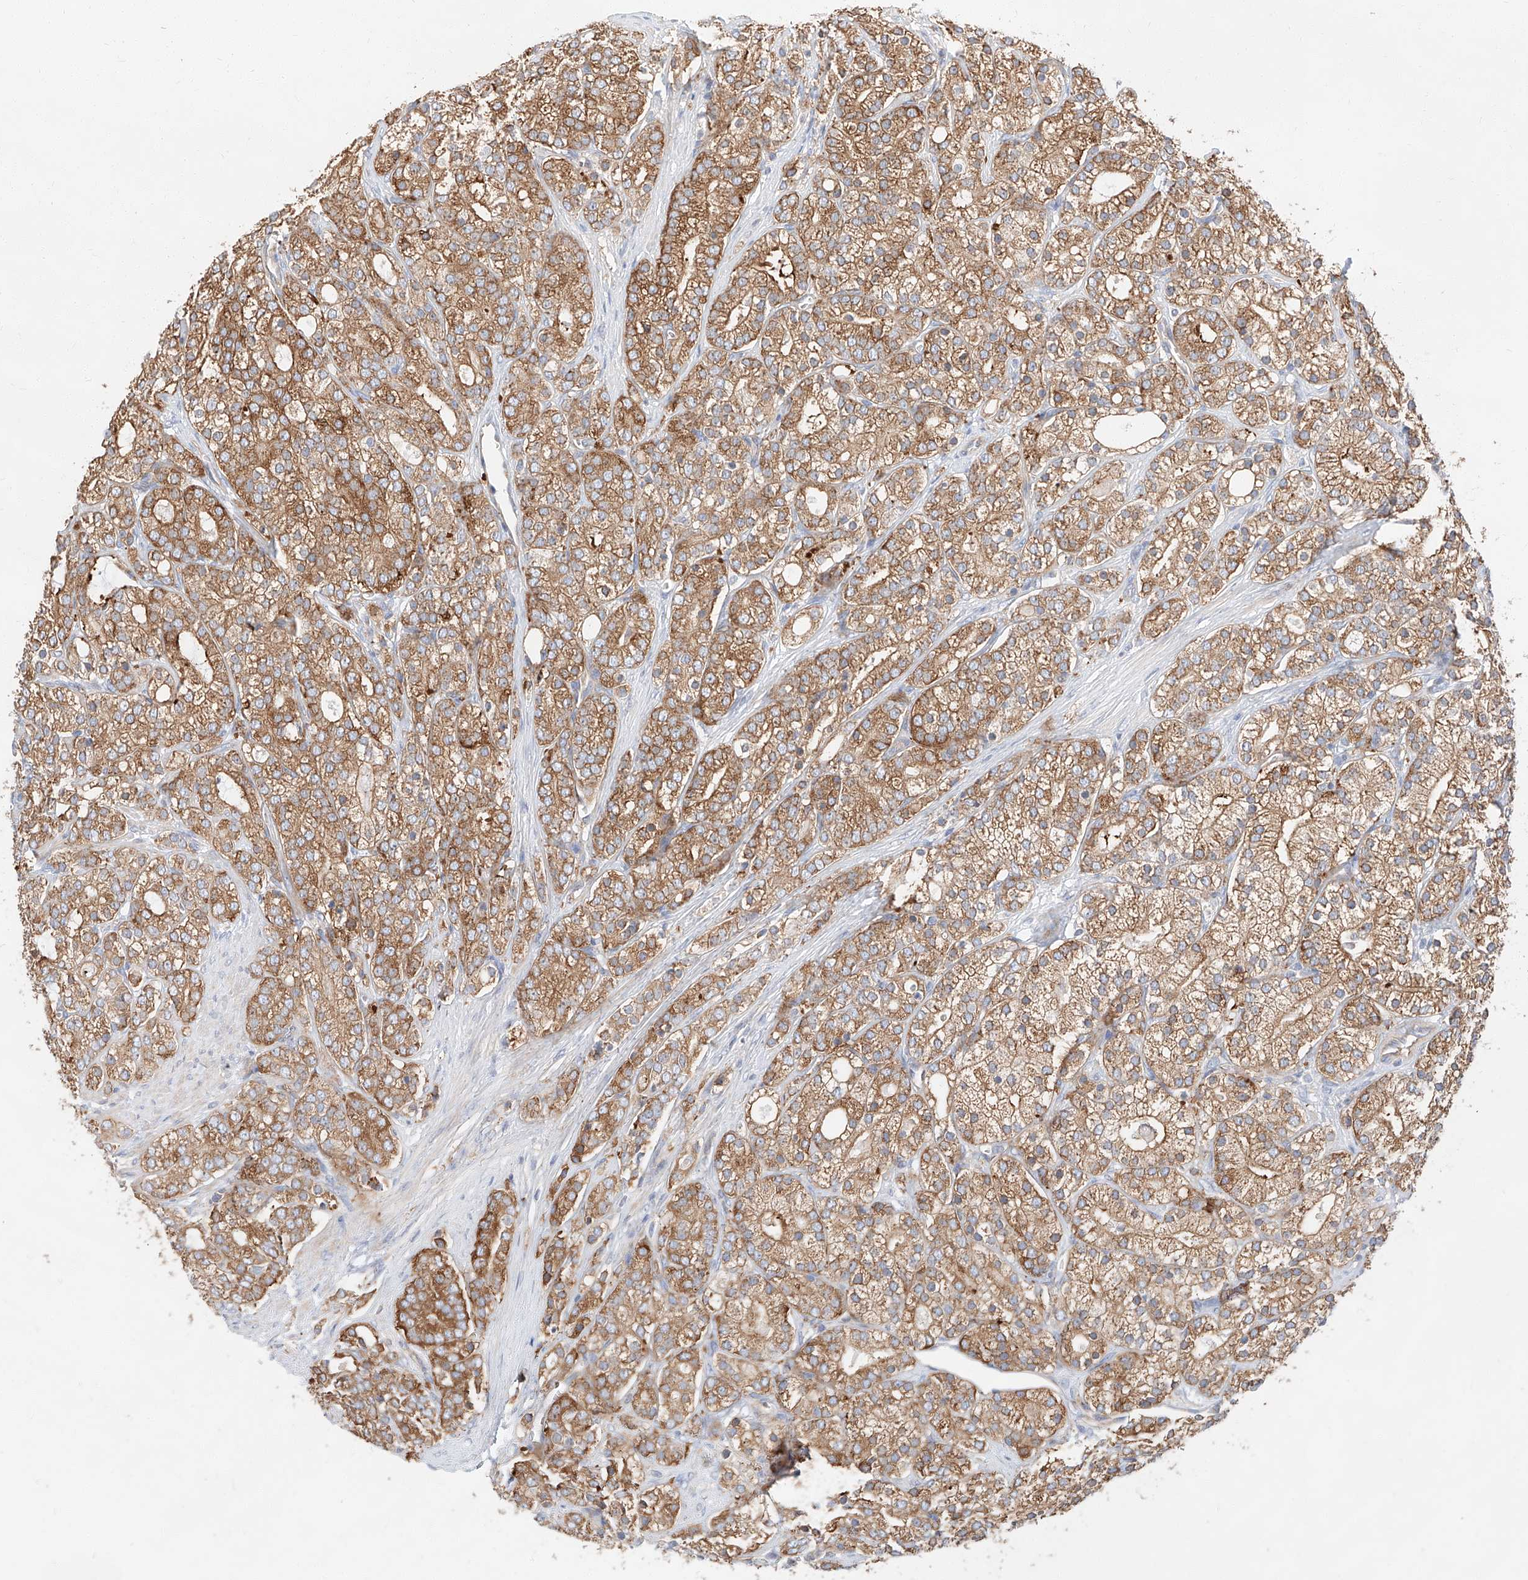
{"staining": {"intensity": "moderate", "quantity": ">75%", "location": "cytoplasmic/membranous"}, "tissue": "prostate cancer", "cell_type": "Tumor cells", "image_type": "cancer", "snomed": [{"axis": "morphology", "description": "Adenocarcinoma, High grade"}, {"axis": "topography", "description": "Prostate"}], "caption": "DAB (3,3'-diaminobenzidine) immunohistochemical staining of human adenocarcinoma (high-grade) (prostate) reveals moderate cytoplasmic/membranous protein positivity in approximately >75% of tumor cells.", "gene": "GLMN", "patient": {"sex": "male", "age": 57}}